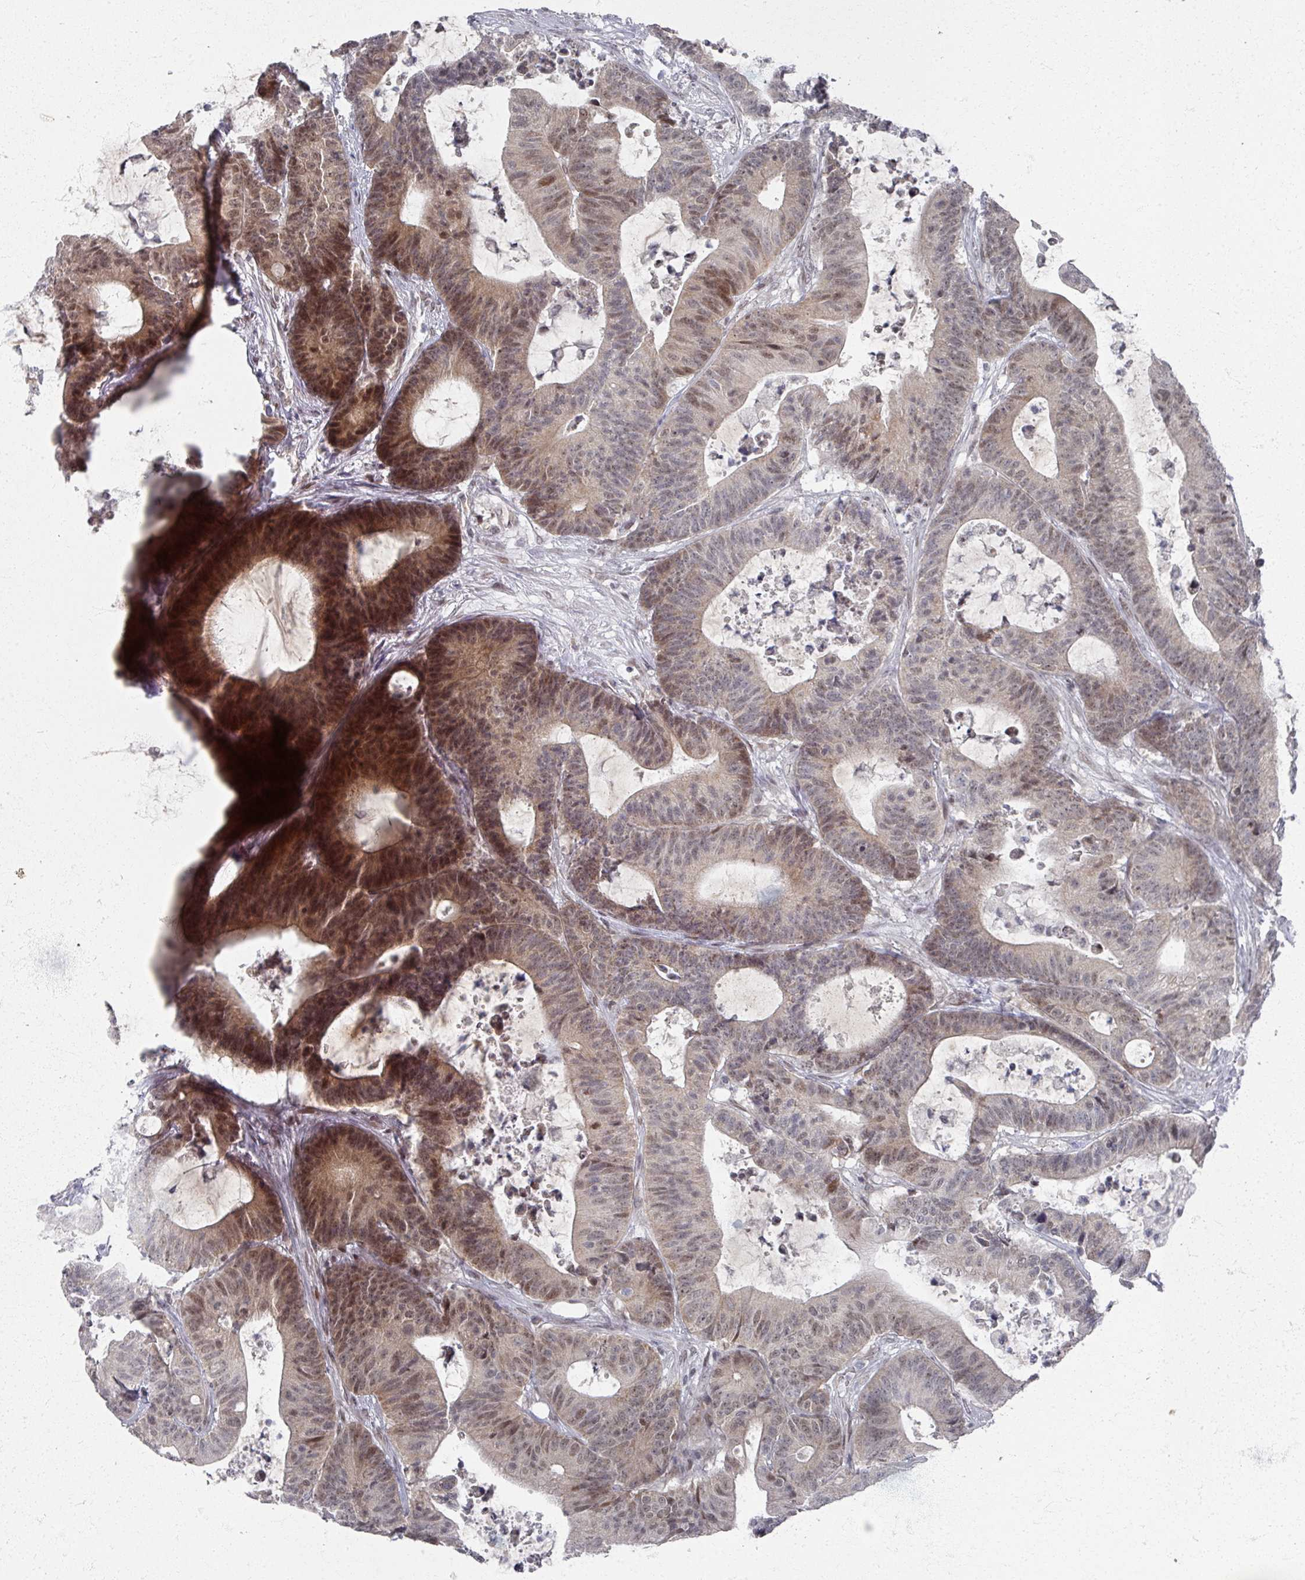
{"staining": {"intensity": "moderate", "quantity": "25%-75%", "location": "cytoplasmic/membranous,nuclear"}, "tissue": "colorectal cancer", "cell_type": "Tumor cells", "image_type": "cancer", "snomed": [{"axis": "morphology", "description": "Adenocarcinoma, NOS"}, {"axis": "topography", "description": "Colon"}], "caption": "This is an image of immunohistochemistry staining of colorectal adenocarcinoma, which shows moderate positivity in the cytoplasmic/membranous and nuclear of tumor cells.", "gene": "PSKH1", "patient": {"sex": "female", "age": 84}}